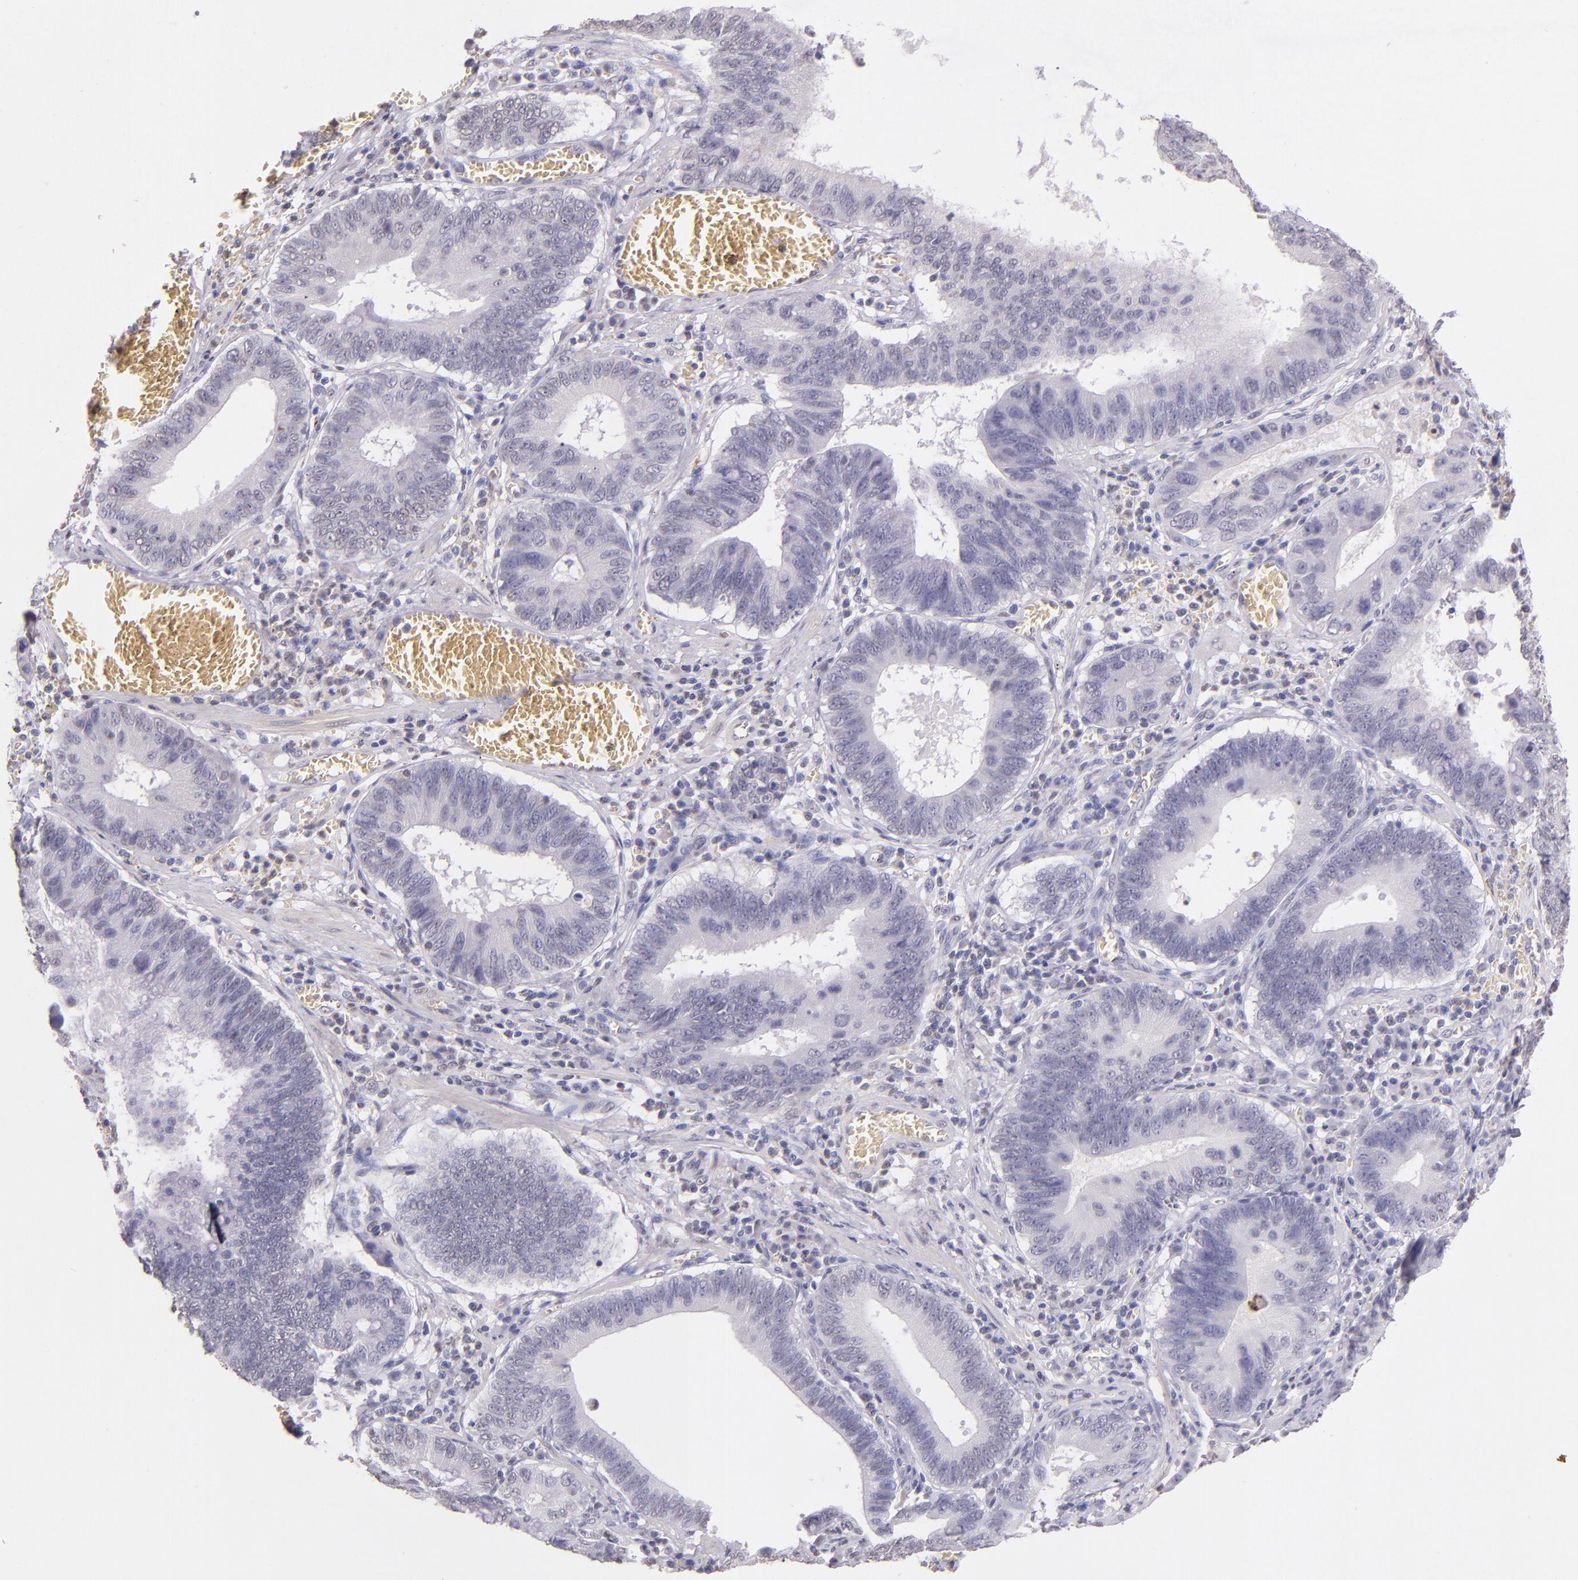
{"staining": {"intensity": "negative", "quantity": "none", "location": "none"}, "tissue": "stomach cancer", "cell_type": "Tumor cells", "image_type": "cancer", "snomed": [{"axis": "morphology", "description": "Adenocarcinoma, NOS"}, {"axis": "topography", "description": "Stomach"}, {"axis": "topography", "description": "Gastric cardia"}], "caption": "This is an immunohistochemistry micrograph of adenocarcinoma (stomach). There is no expression in tumor cells.", "gene": "RTN1", "patient": {"sex": "male", "age": 59}}